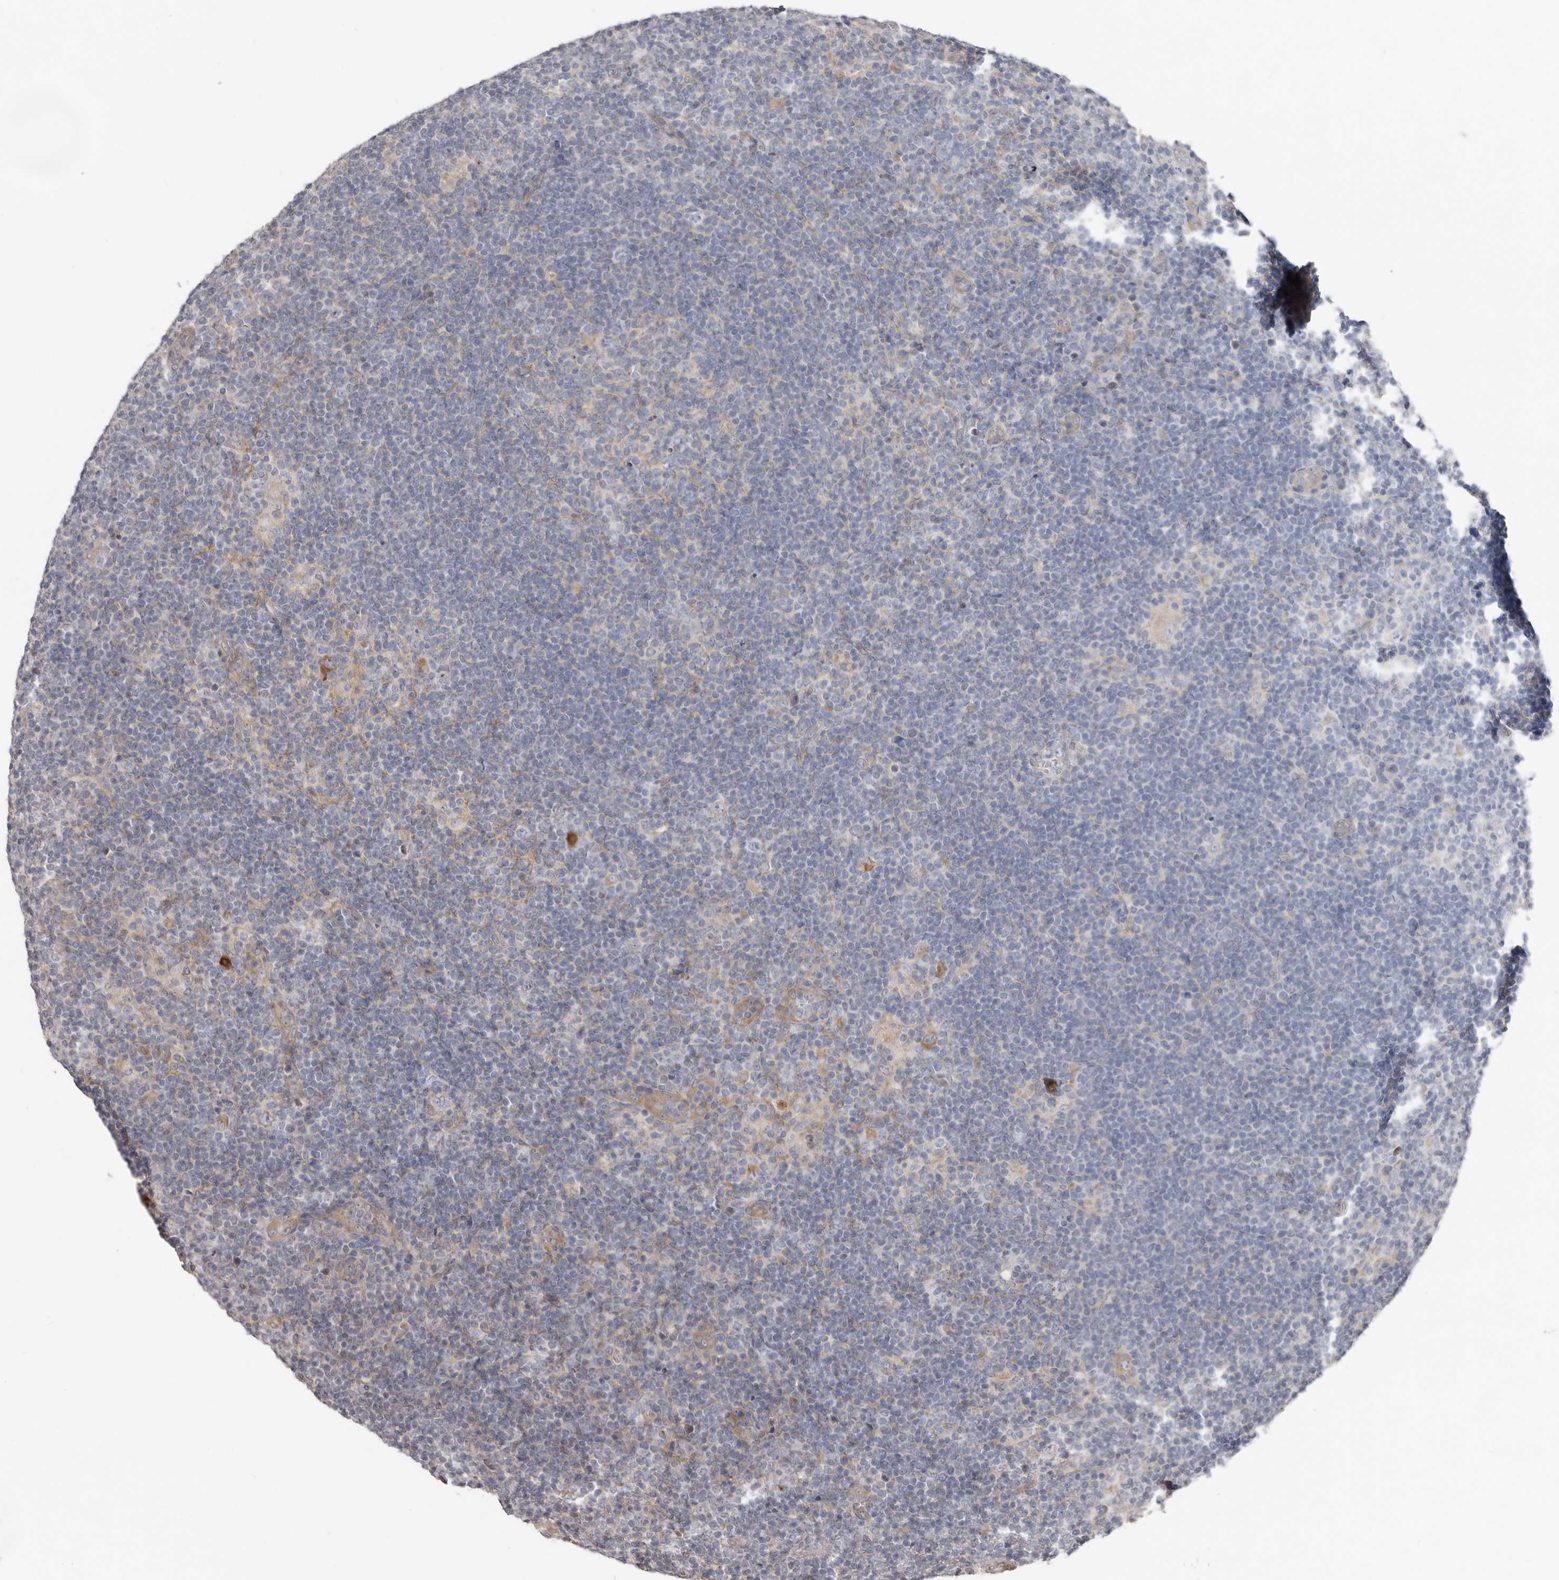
{"staining": {"intensity": "strong", "quantity": ">75%", "location": "cytoplasmic/membranous"}, "tissue": "lymphoma", "cell_type": "Tumor cells", "image_type": "cancer", "snomed": [{"axis": "morphology", "description": "Hodgkin's disease, NOS"}, {"axis": "topography", "description": "Lymph node"}], "caption": "The micrograph shows staining of Hodgkin's disease, revealing strong cytoplasmic/membranous protein expression (brown color) within tumor cells.", "gene": "BAD", "patient": {"sex": "female", "age": 57}}